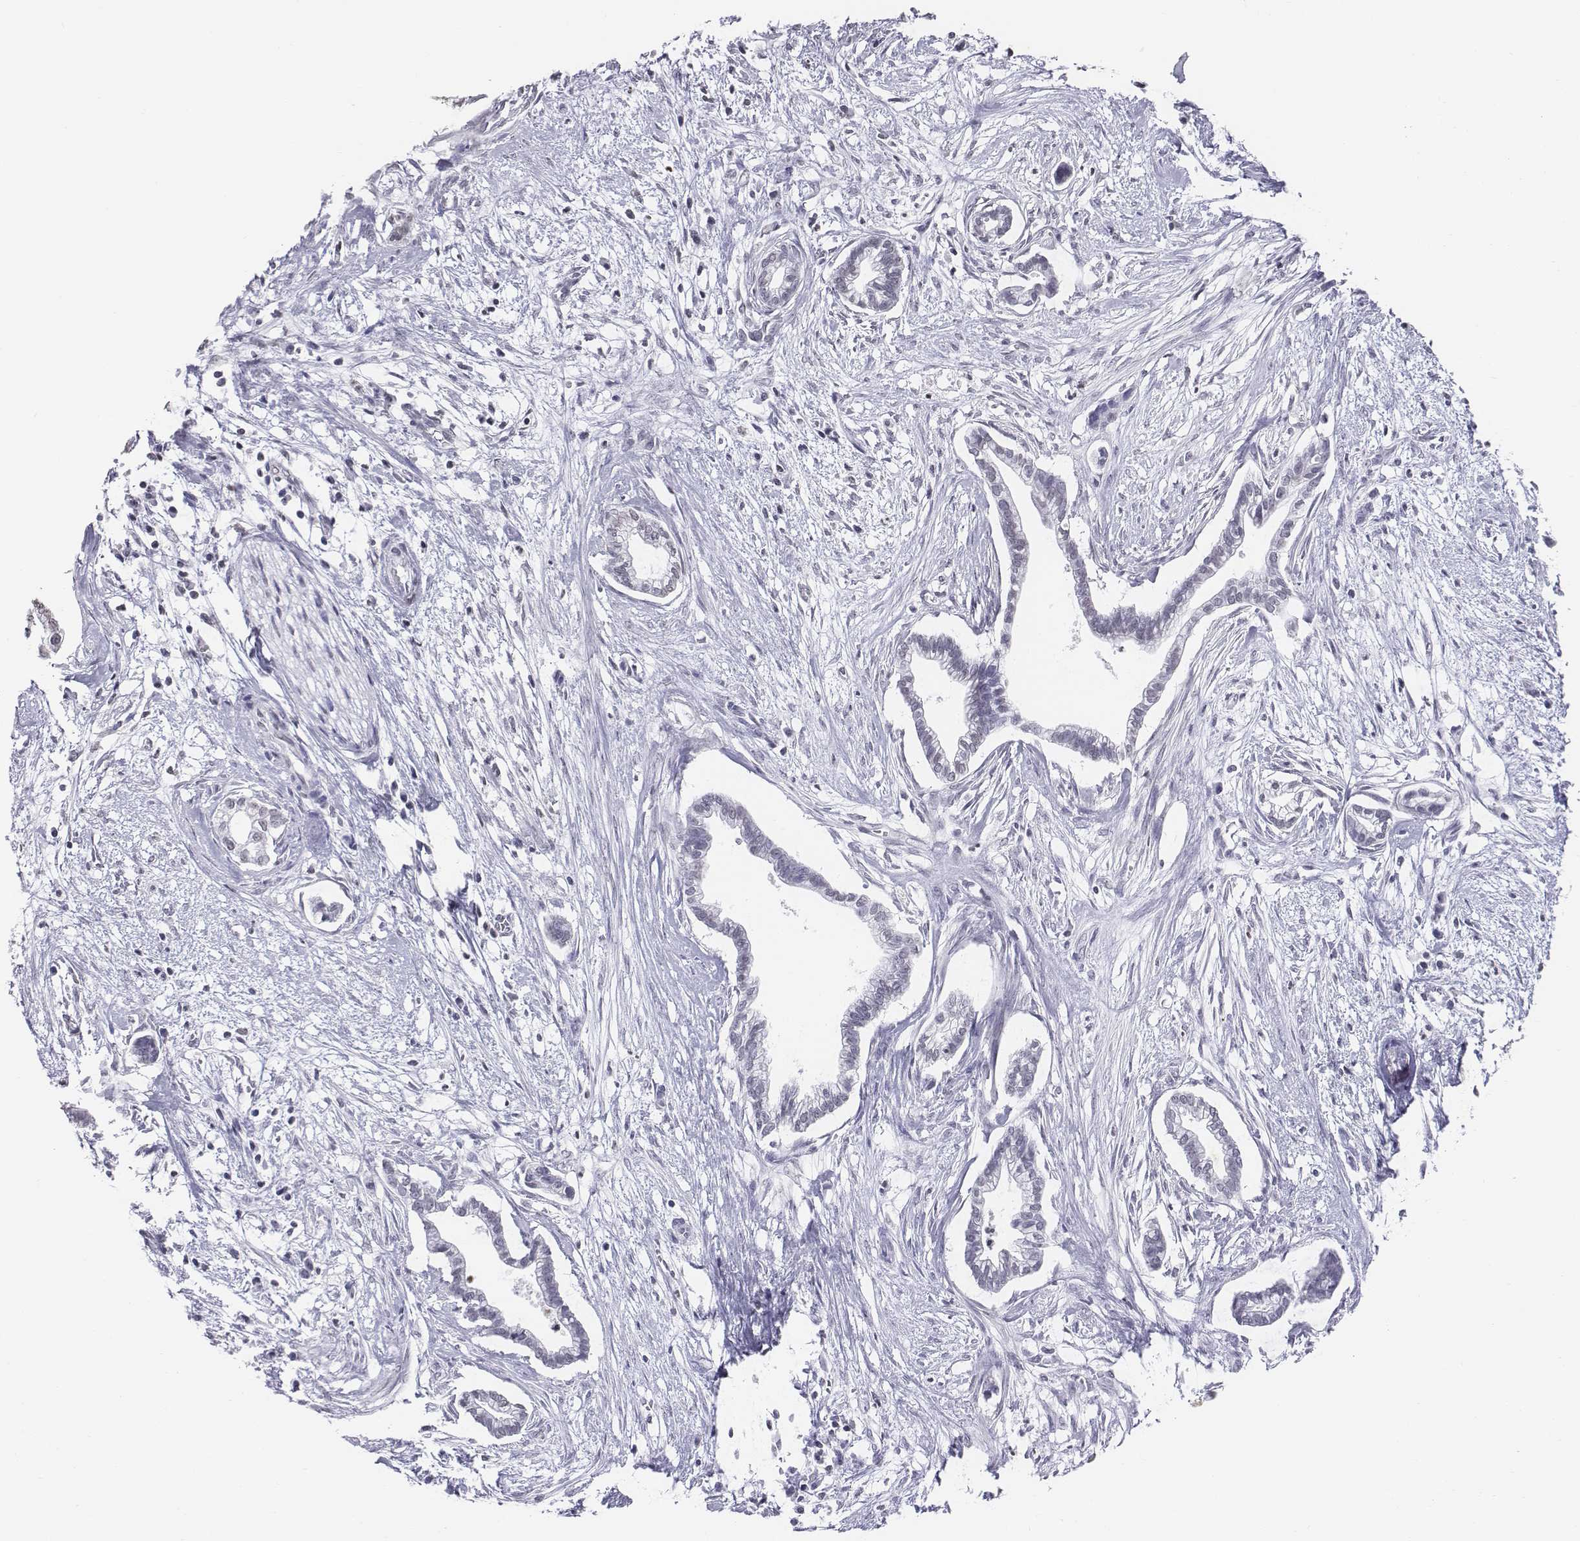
{"staining": {"intensity": "negative", "quantity": "none", "location": "none"}, "tissue": "cervical cancer", "cell_type": "Tumor cells", "image_type": "cancer", "snomed": [{"axis": "morphology", "description": "Adenocarcinoma, NOS"}, {"axis": "topography", "description": "Cervix"}], "caption": "Tumor cells are negative for brown protein staining in adenocarcinoma (cervical).", "gene": "BARHL1", "patient": {"sex": "female", "age": 62}}